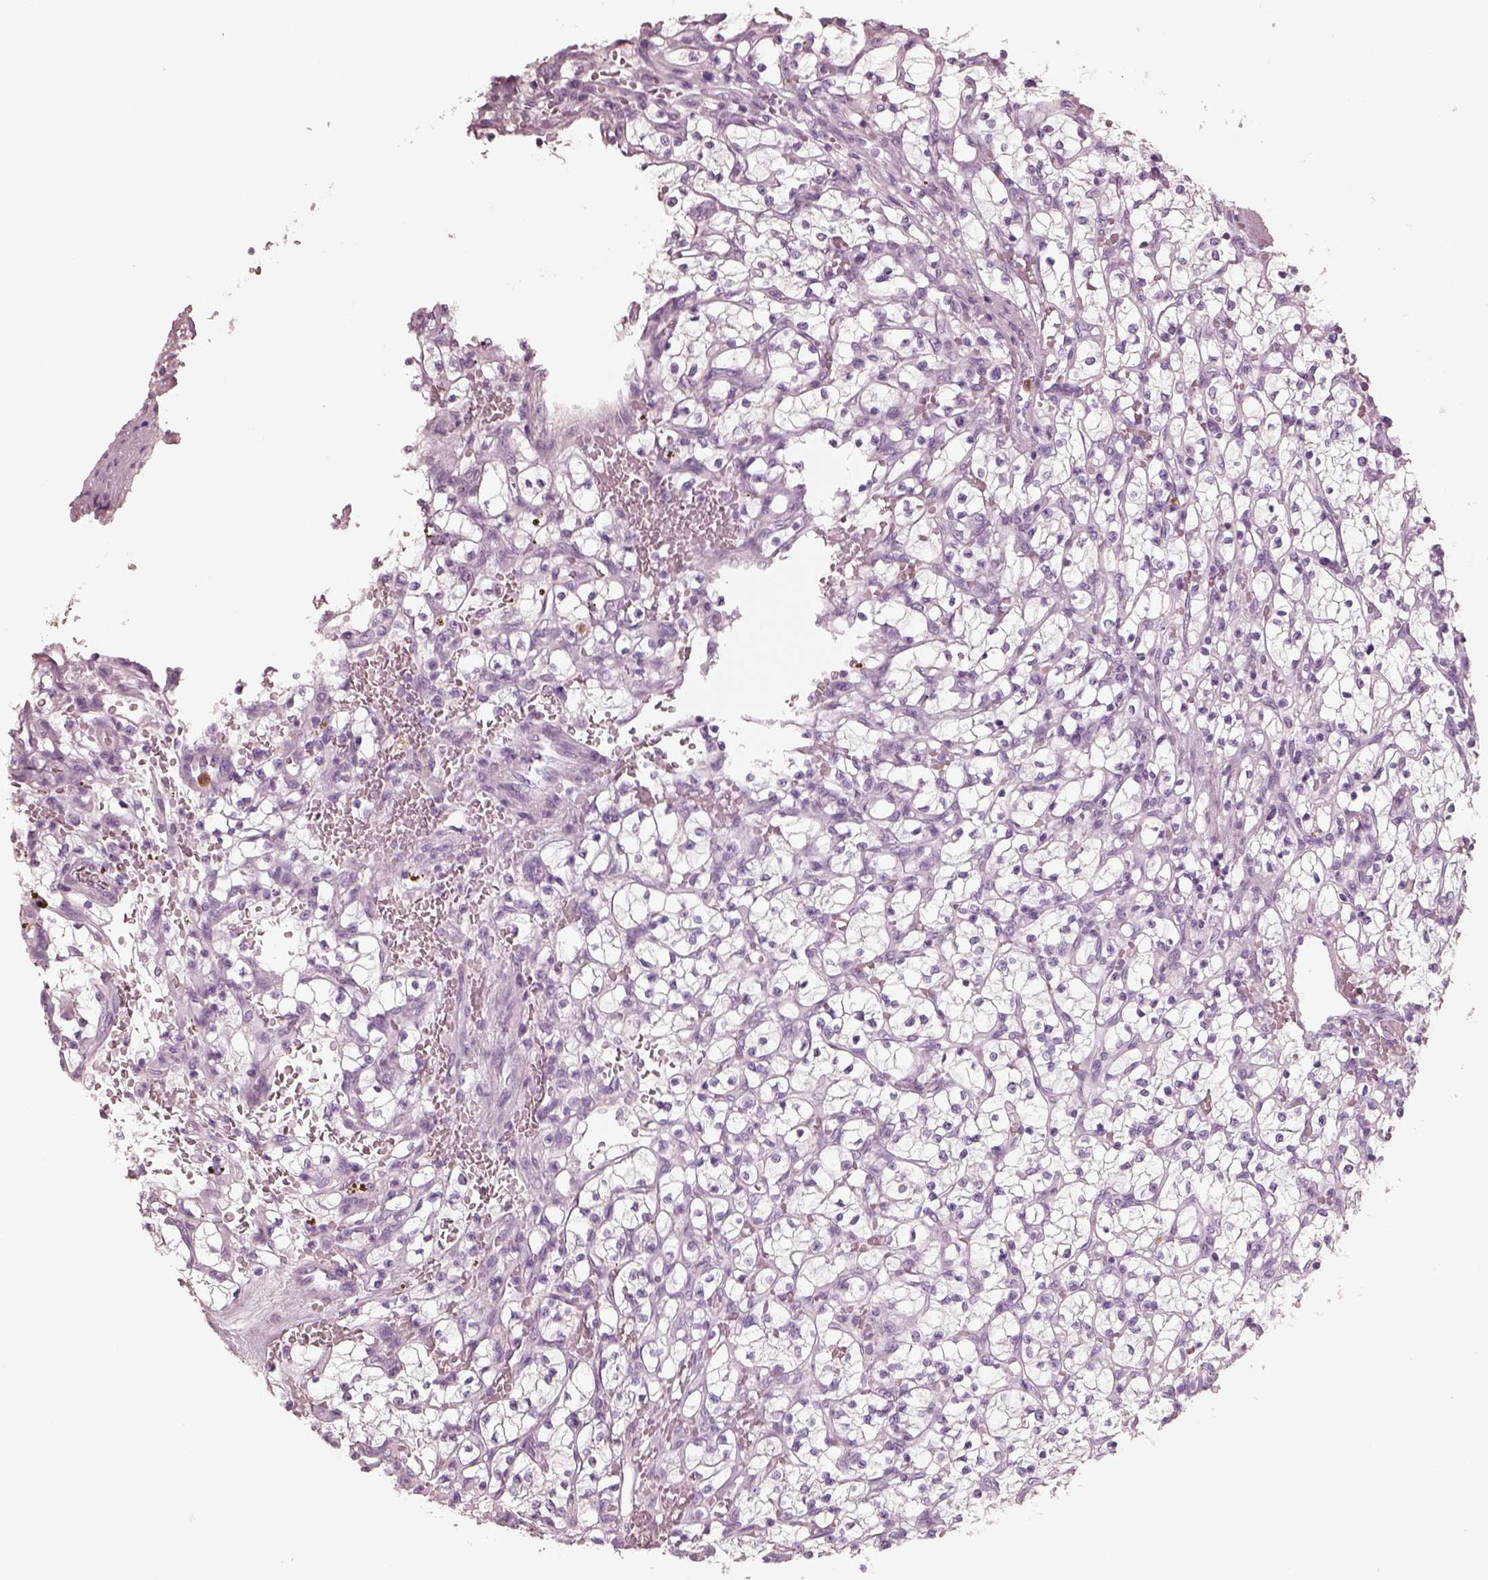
{"staining": {"intensity": "negative", "quantity": "none", "location": "none"}, "tissue": "renal cancer", "cell_type": "Tumor cells", "image_type": "cancer", "snomed": [{"axis": "morphology", "description": "Adenocarcinoma, NOS"}, {"axis": "topography", "description": "Kidney"}], "caption": "This histopathology image is of renal cancer stained with IHC to label a protein in brown with the nuclei are counter-stained blue. There is no positivity in tumor cells. (DAB (3,3'-diaminobenzidine) immunohistochemistry (IHC) visualized using brightfield microscopy, high magnification).", "gene": "ELANE", "patient": {"sex": "female", "age": 64}}